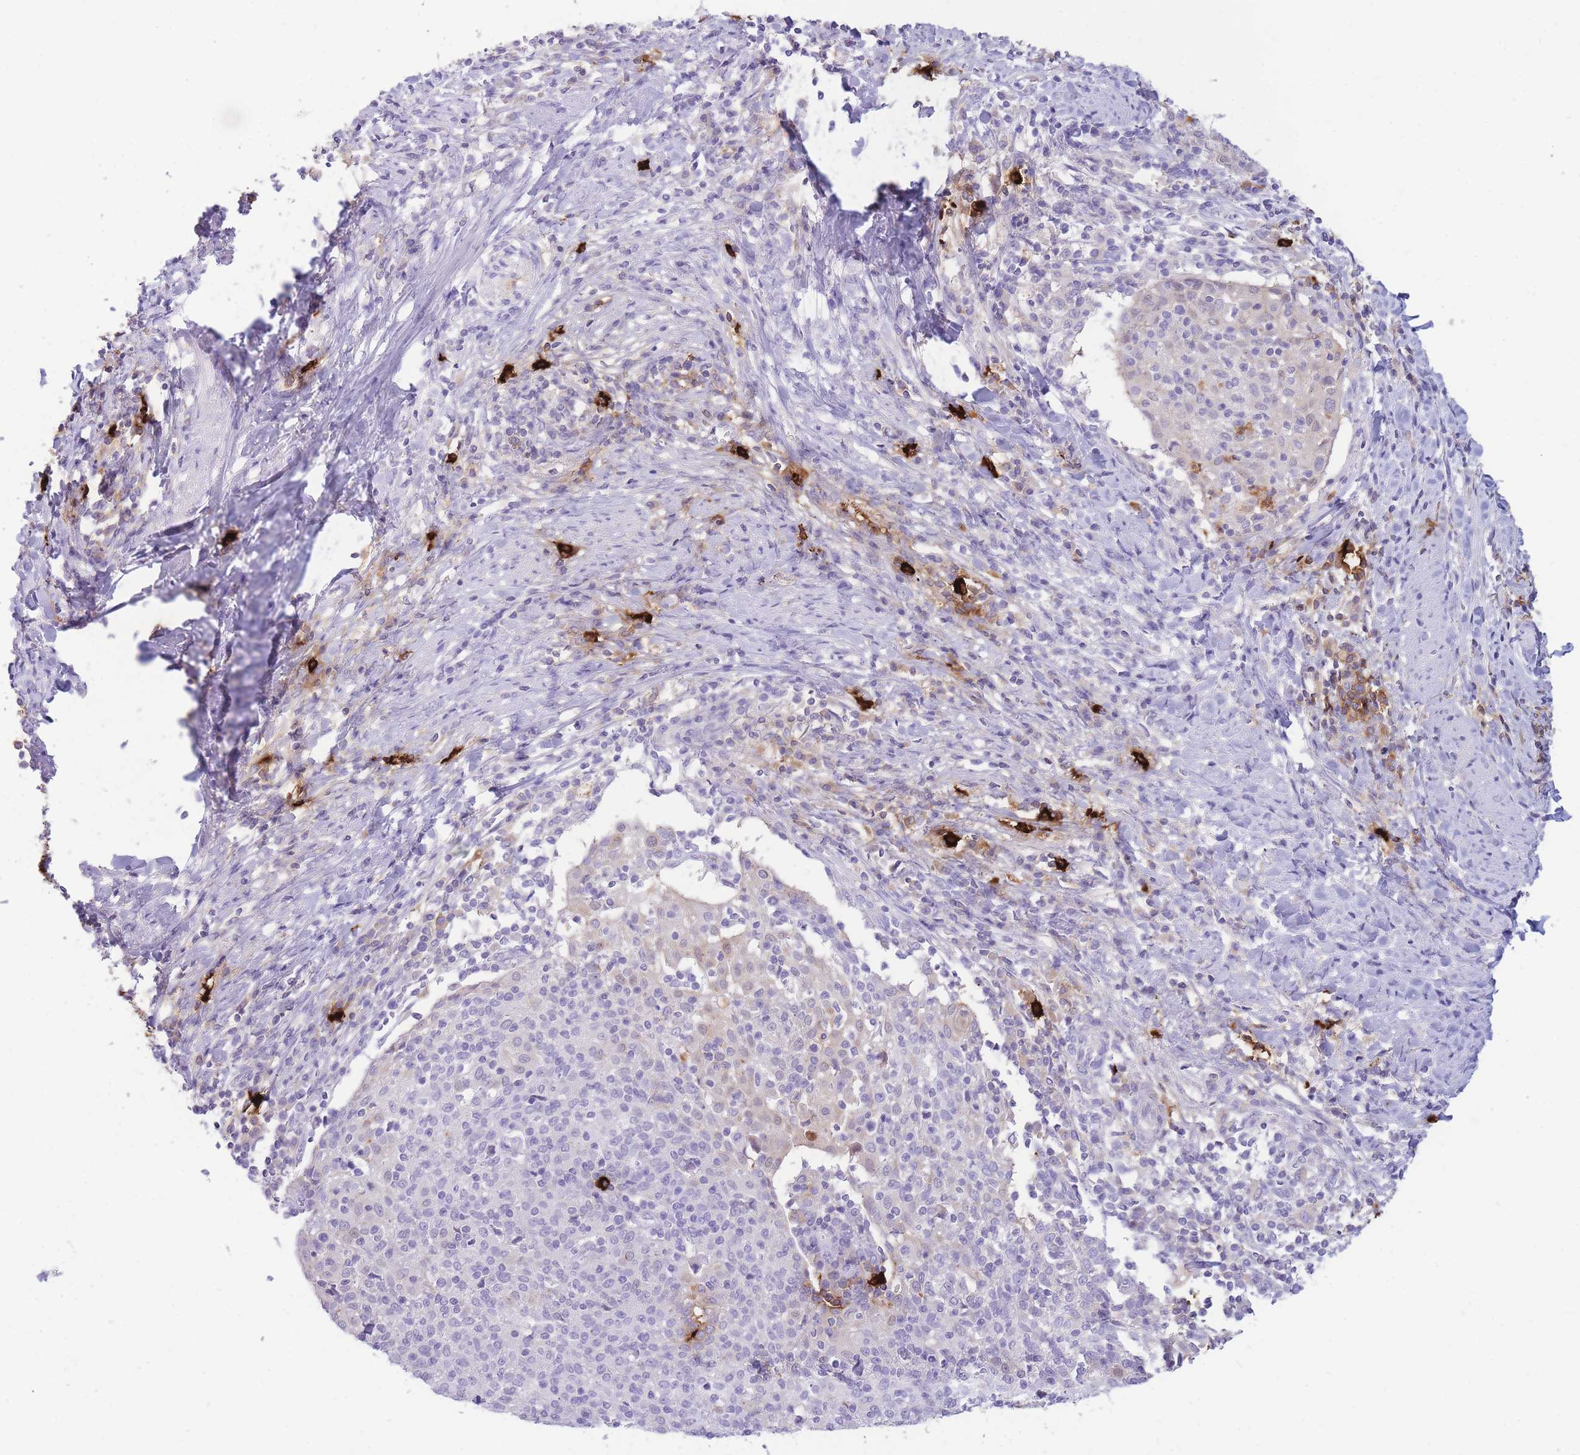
{"staining": {"intensity": "weak", "quantity": "<25%", "location": "cytoplasmic/membranous"}, "tissue": "cervical cancer", "cell_type": "Tumor cells", "image_type": "cancer", "snomed": [{"axis": "morphology", "description": "Squamous cell carcinoma, NOS"}, {"axis": "topography", "description": "Cervix"}], "caption": "This micrograph is of cervical cancer (squamous cell carcinoma) stained with immunohistochemistry (IHC) to label a protein in brown with the nuclei are counter-stained blue. There is no positivity in tumor cells. Brightfield microscopy of IHC stained with DAB (3,3'-diaminobenzidine) (brown) and hematoxylin (blue), captured at high magnification.", "gene": "TPSAB1", "patient": {"sex": "female", "age": 52}}